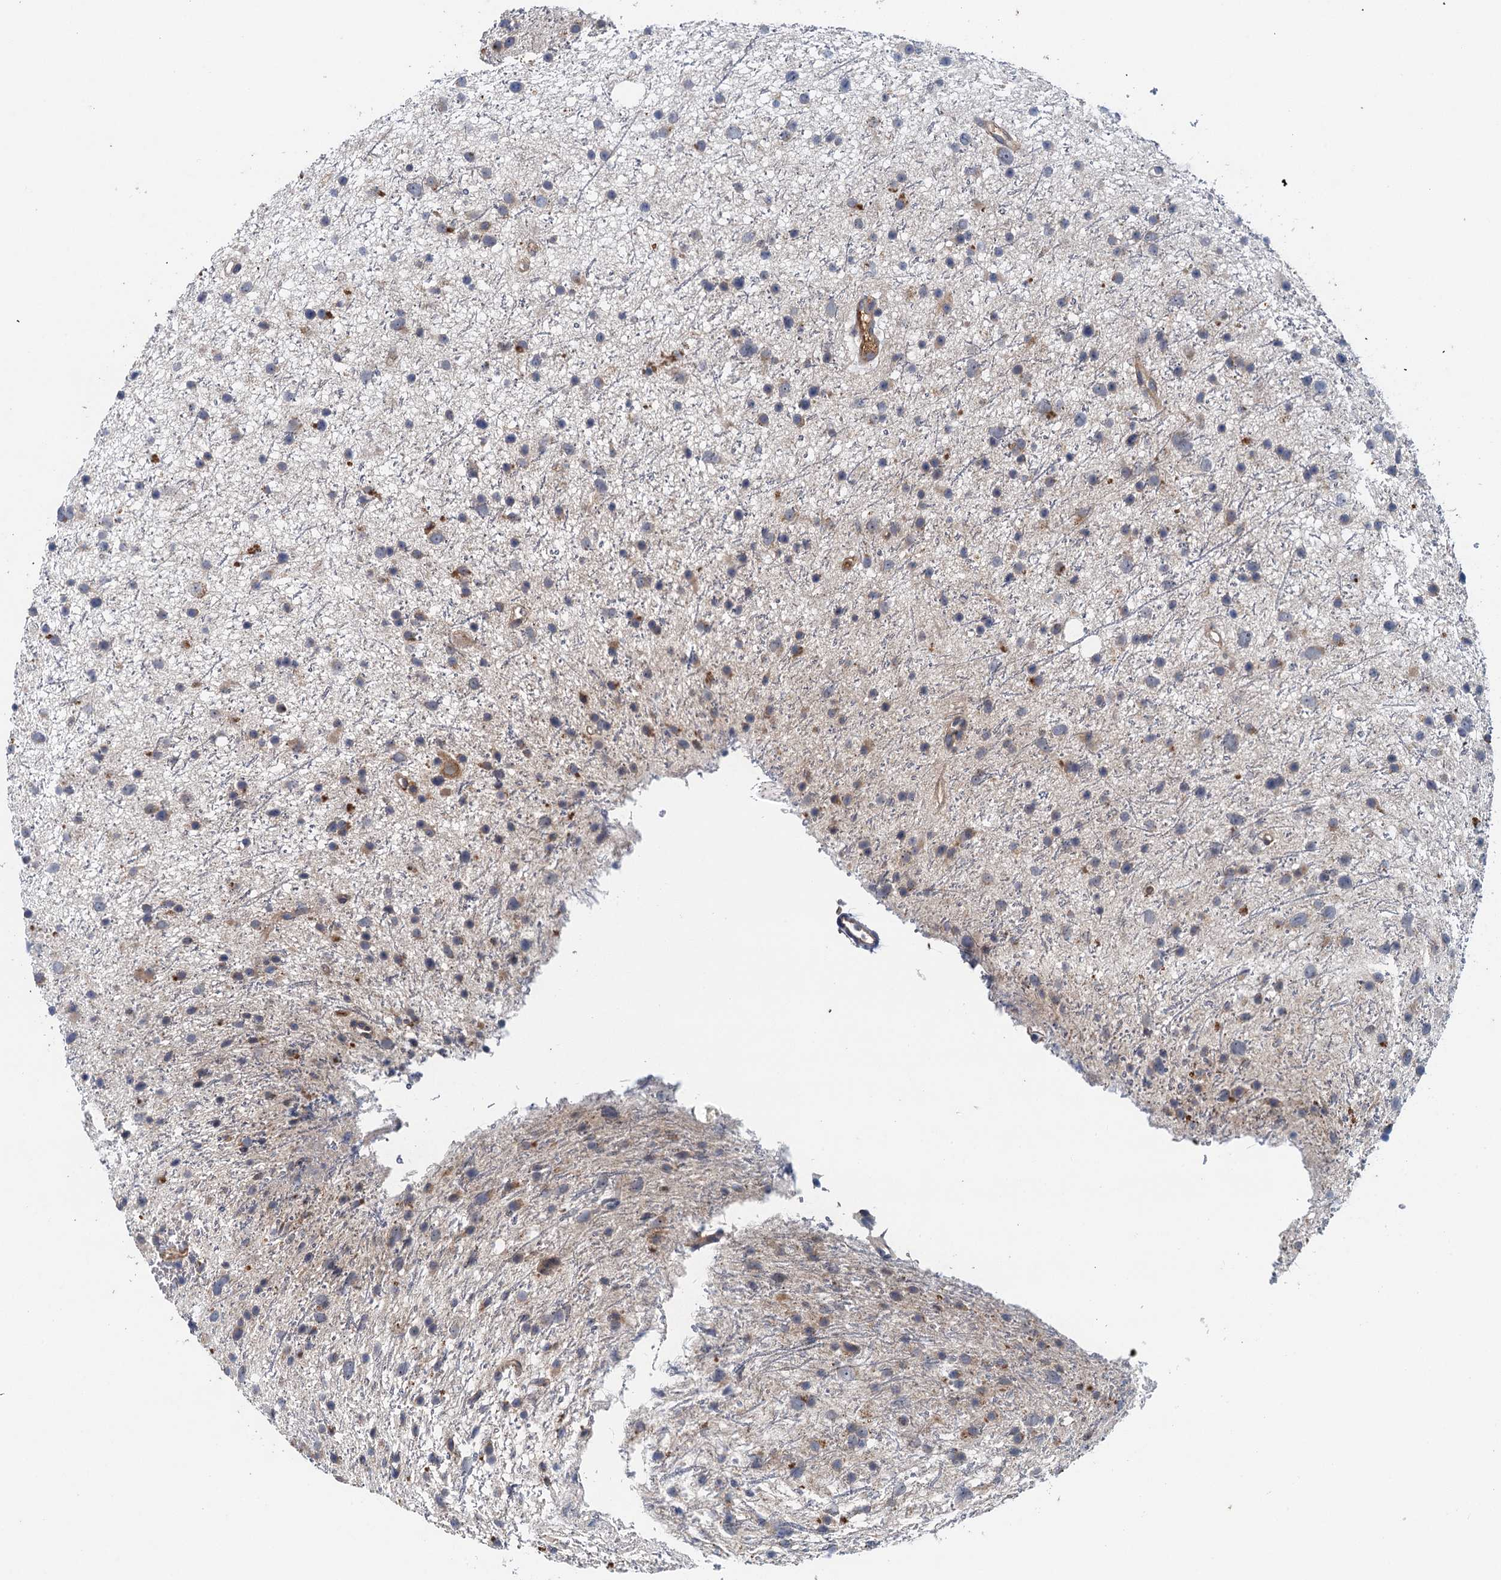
{"staining": {"intensity": "negative", "quantity": "none", "location": "none"}, "tissue": "glioma", "cell_type": "Tumor cells", "image_type": "cancer", "snomed": [{"axis": "morphology", "description": "Glioma, malignant, Low grade"}, {"axis": "topography", "description": "Cerebral cortex"}], "caption": "Protein analysis of glioma shows no significant expression in tumor cells. (Immunohistochemistry (ihc), brightfield microscopy, high magnification).", "gene": "TPCN1", "patient": {"sex": "female", "age": 39}}